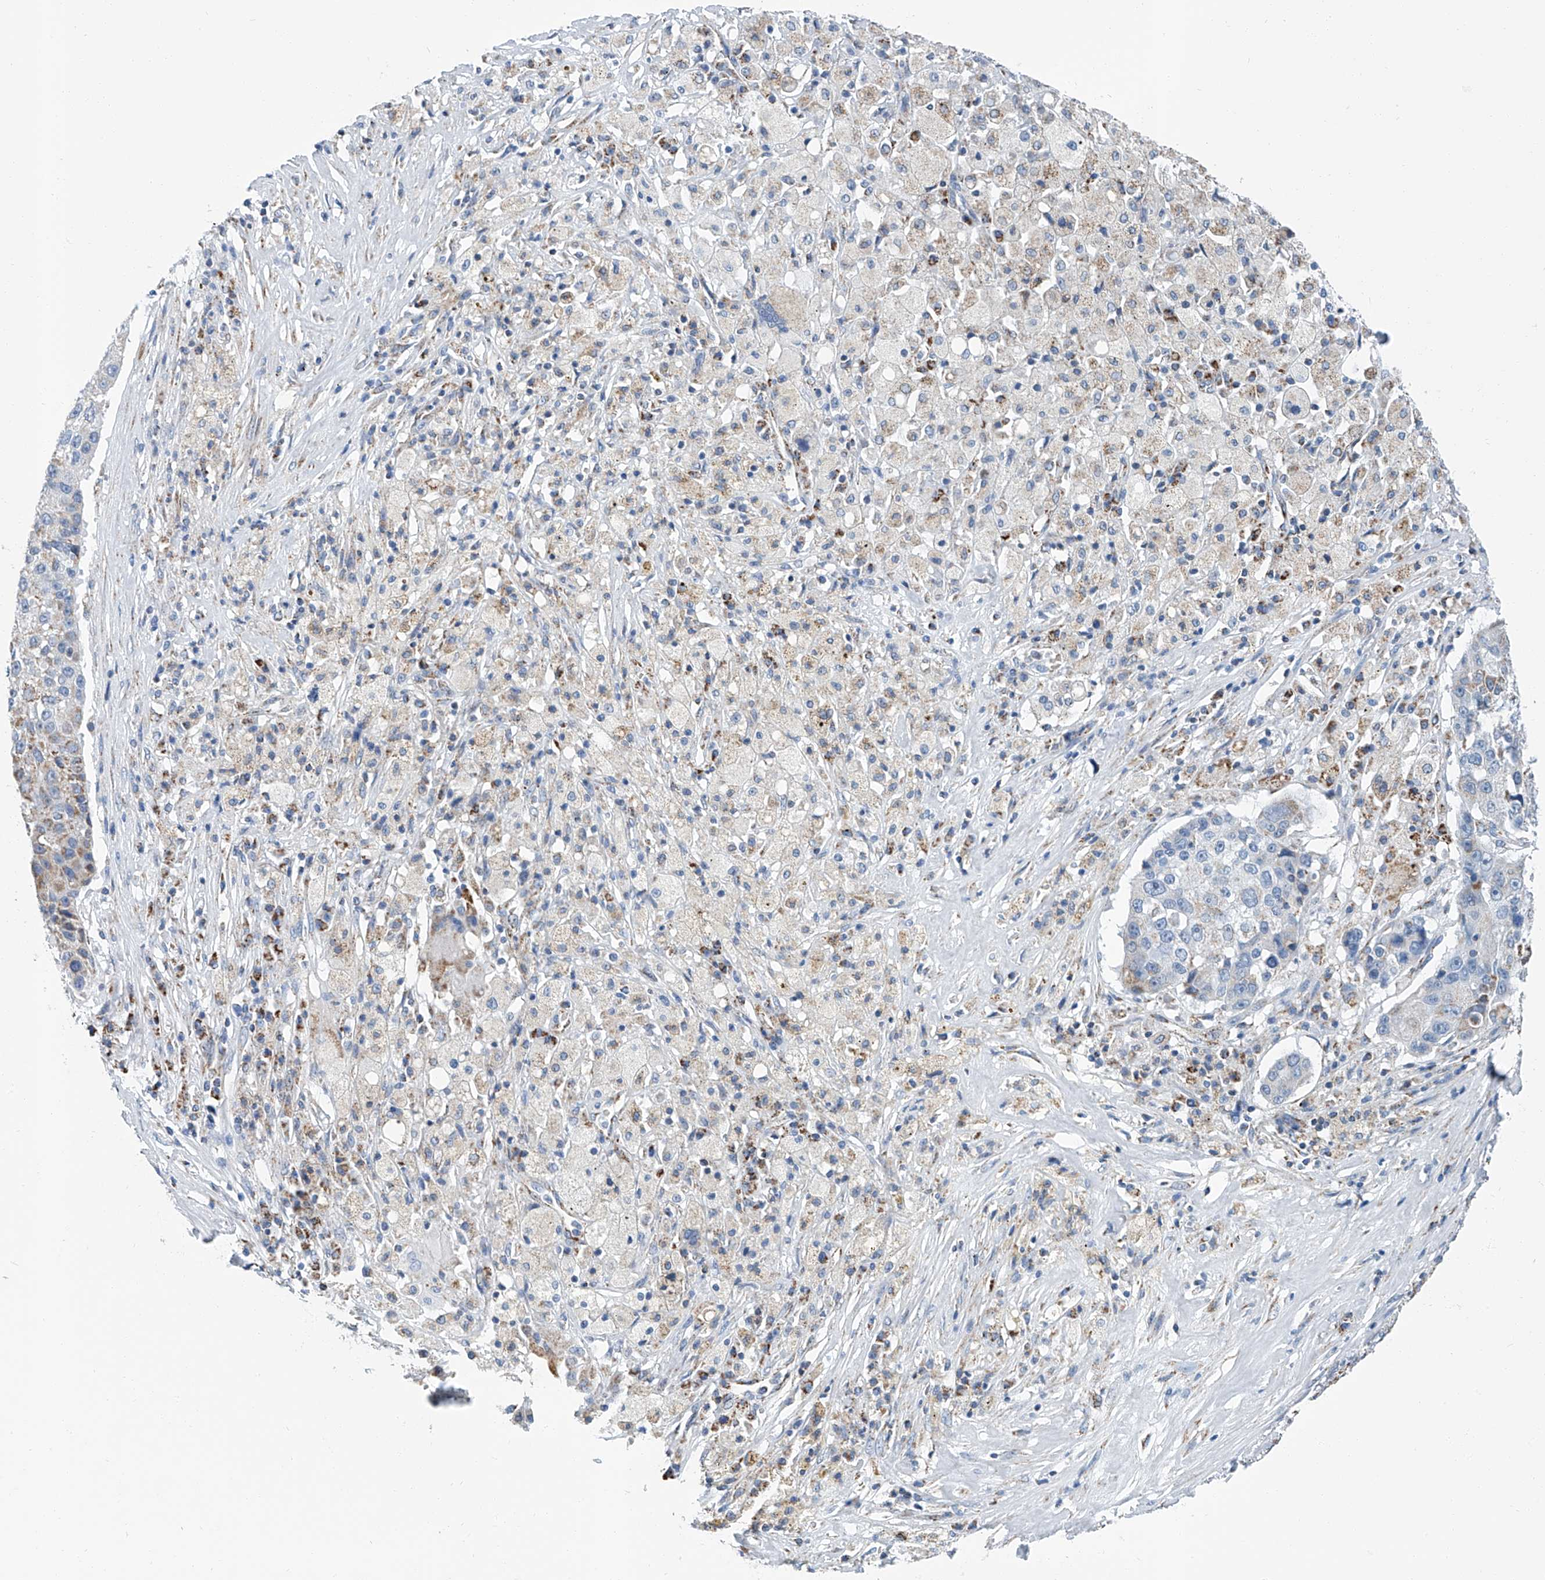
{"staining": {"intensity": "weak", "quantity": "<25%", "location": "cytoplasmic/membranous"}, "tissue": "lung cancer", "cell_type": "Tumor cells", "image_type": "cancer", "snomed": [{"axis": "morphology", "description": "Squamous cell carcinoma, NOS"}, {"axis": "topography", "description": "Lung"}], "caption": "Photomicrograph shows no protein expression in tumor cells of lung cancer (squamous cell carcinoma) tissue. (Stains: DAB (3,3'-diaminobenzidine) immunohistochemistry with hematoxylin counter stain, Microscopy: brightfield microscopy at high magnification).", "gene": "MT-ND1", "patient": {"sex": "male", "age": 61}}